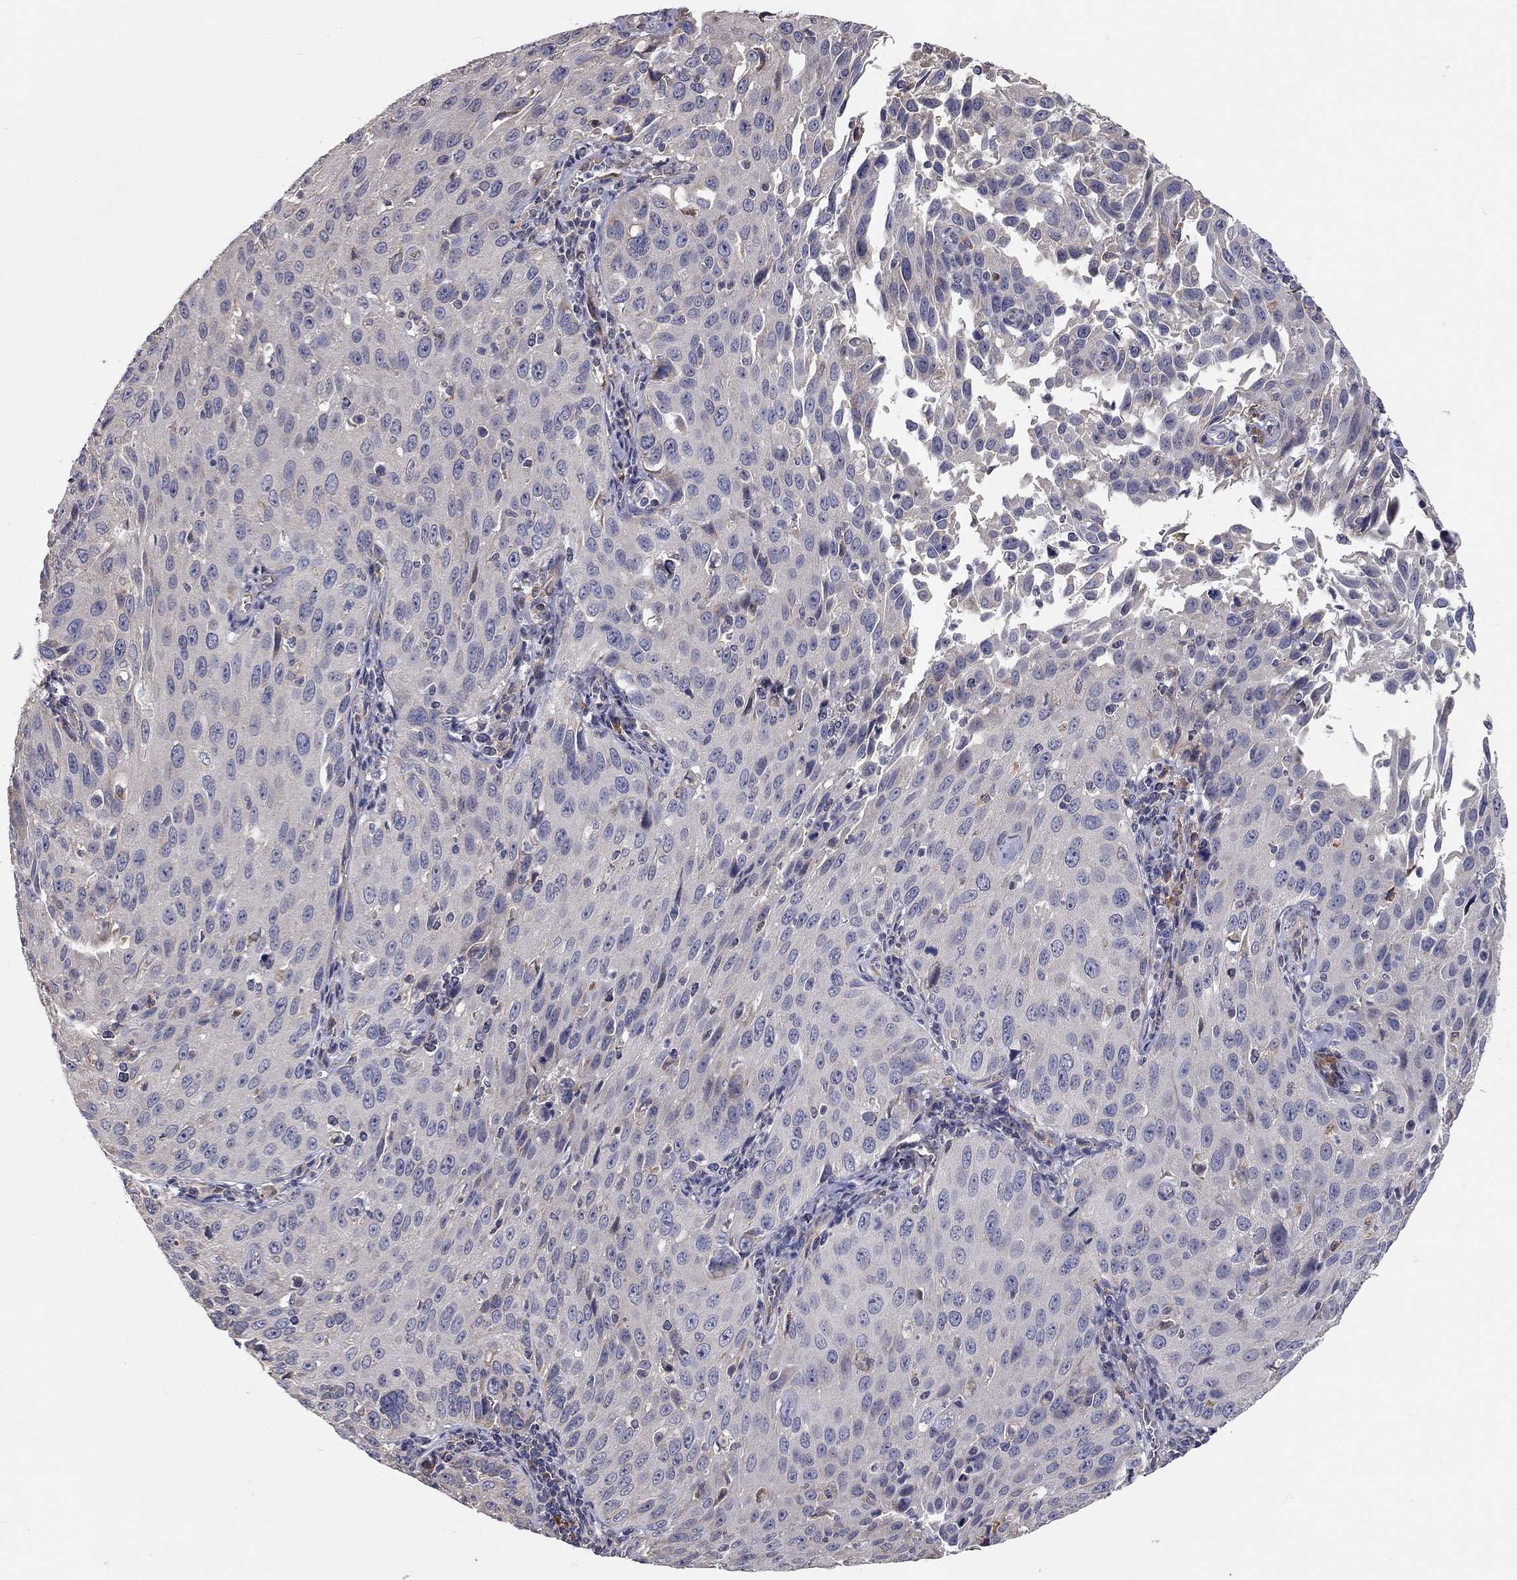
{"staining": {"intensity": "negative", "quantity": "none", "location": "none"}, "tissue": "cervical cancer", "cell_type": "Tumor cells", "image_type": "cancer", "snomed": [{"axis": "morphology", "description": "Squamous cell carcinoma, NOS"}, {"axis": "topography", "description": "Cervix"}], "caption": "This image is of squamous cell carcinoma (cervical) stained with immunohistochemistry (IHC) to label a protein in brown with the nuclei are counter-stained blue. There is no positivity in tumor cells. (DAB immunohistochemistry, high magnification).", "gene": "XAGE2", "patient": {"sex": "female", "age": 26}}